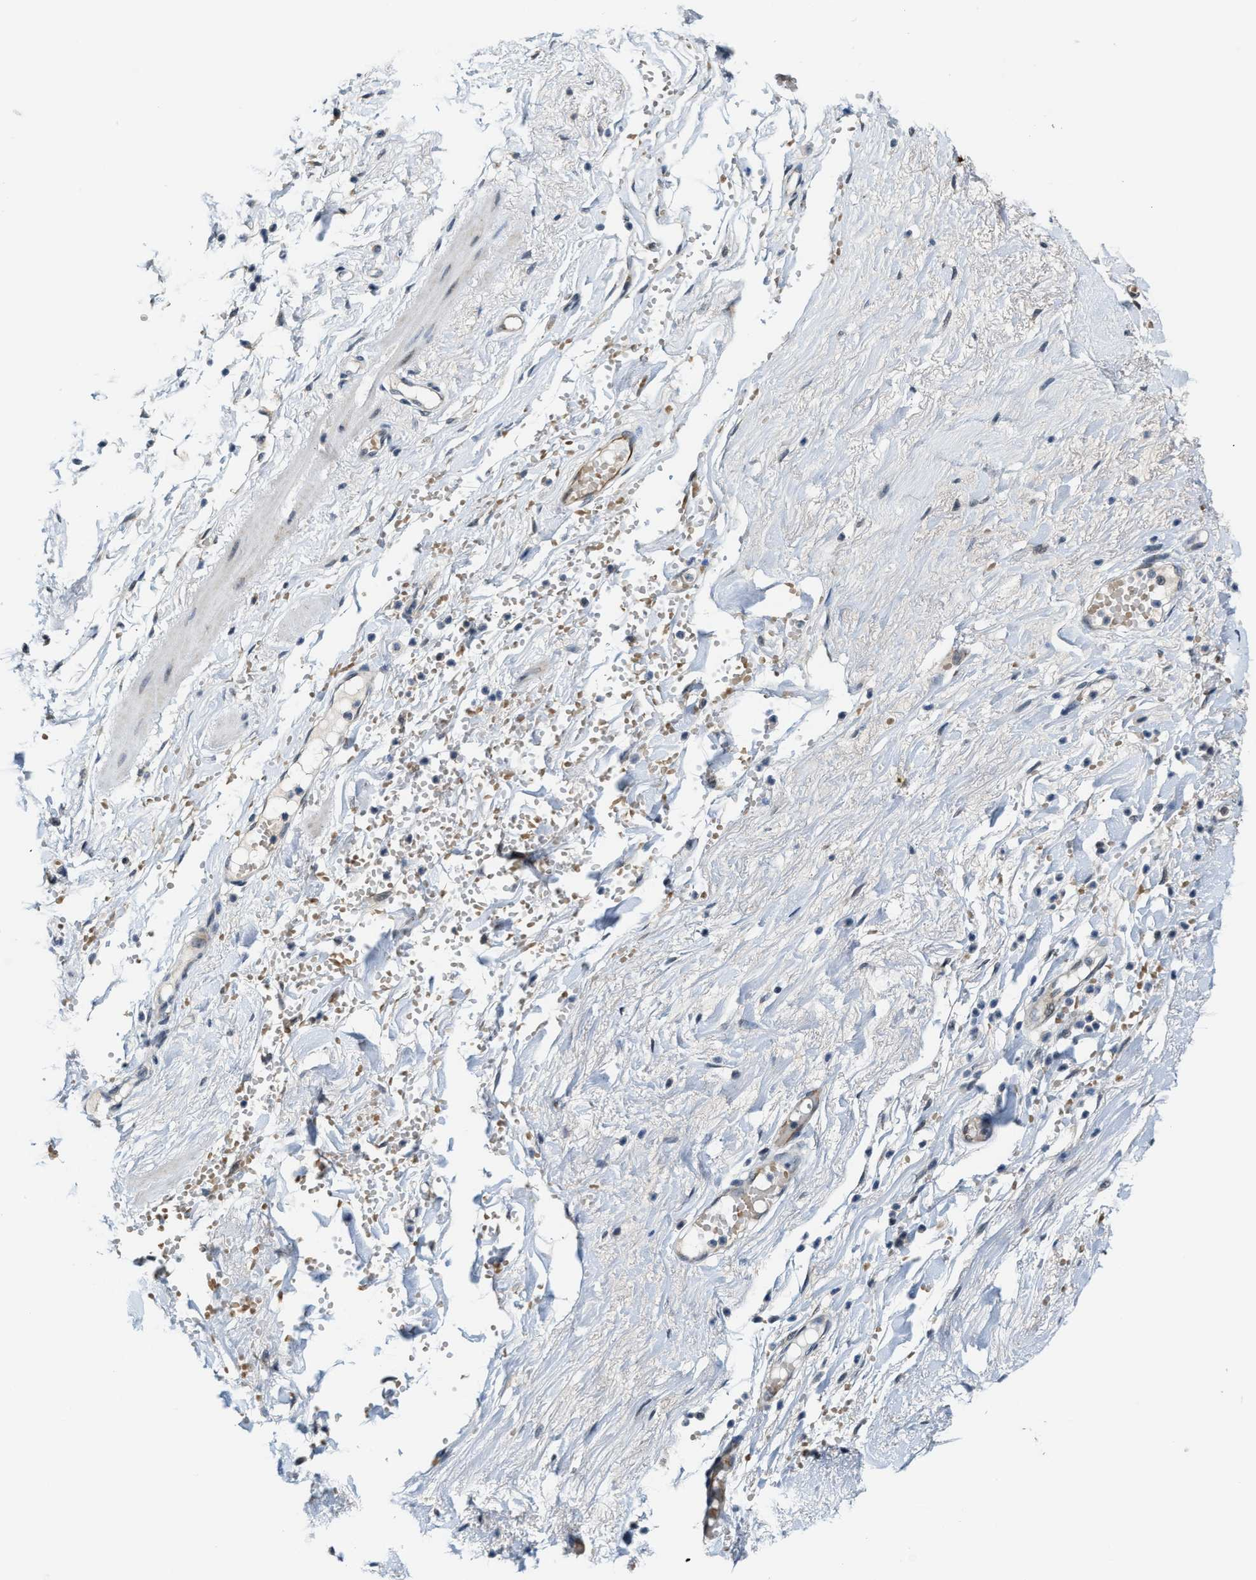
{"staining": {"intensity": "weak", "quantity": "25%-75%", "location": "cytoplasmic/membranous"}, "tissue": "adipose tissue", "cell_type": "Adipocytes", "image_type": "normal", "snomed": [{"axis": "morphology", "description": "Normal tissue, NOS"}, {"axis": "topography", "description": "Soft tissue"}], "caption": "This histopathology image exhibits immunohistochemistry staining of unremarkable human adipose tissue, with low weak cytoplasmic/membranous expression in about 25%-75% of adipocytes.", "gene": "KIF24", "patient": {"sex": "male", "age": 72}}